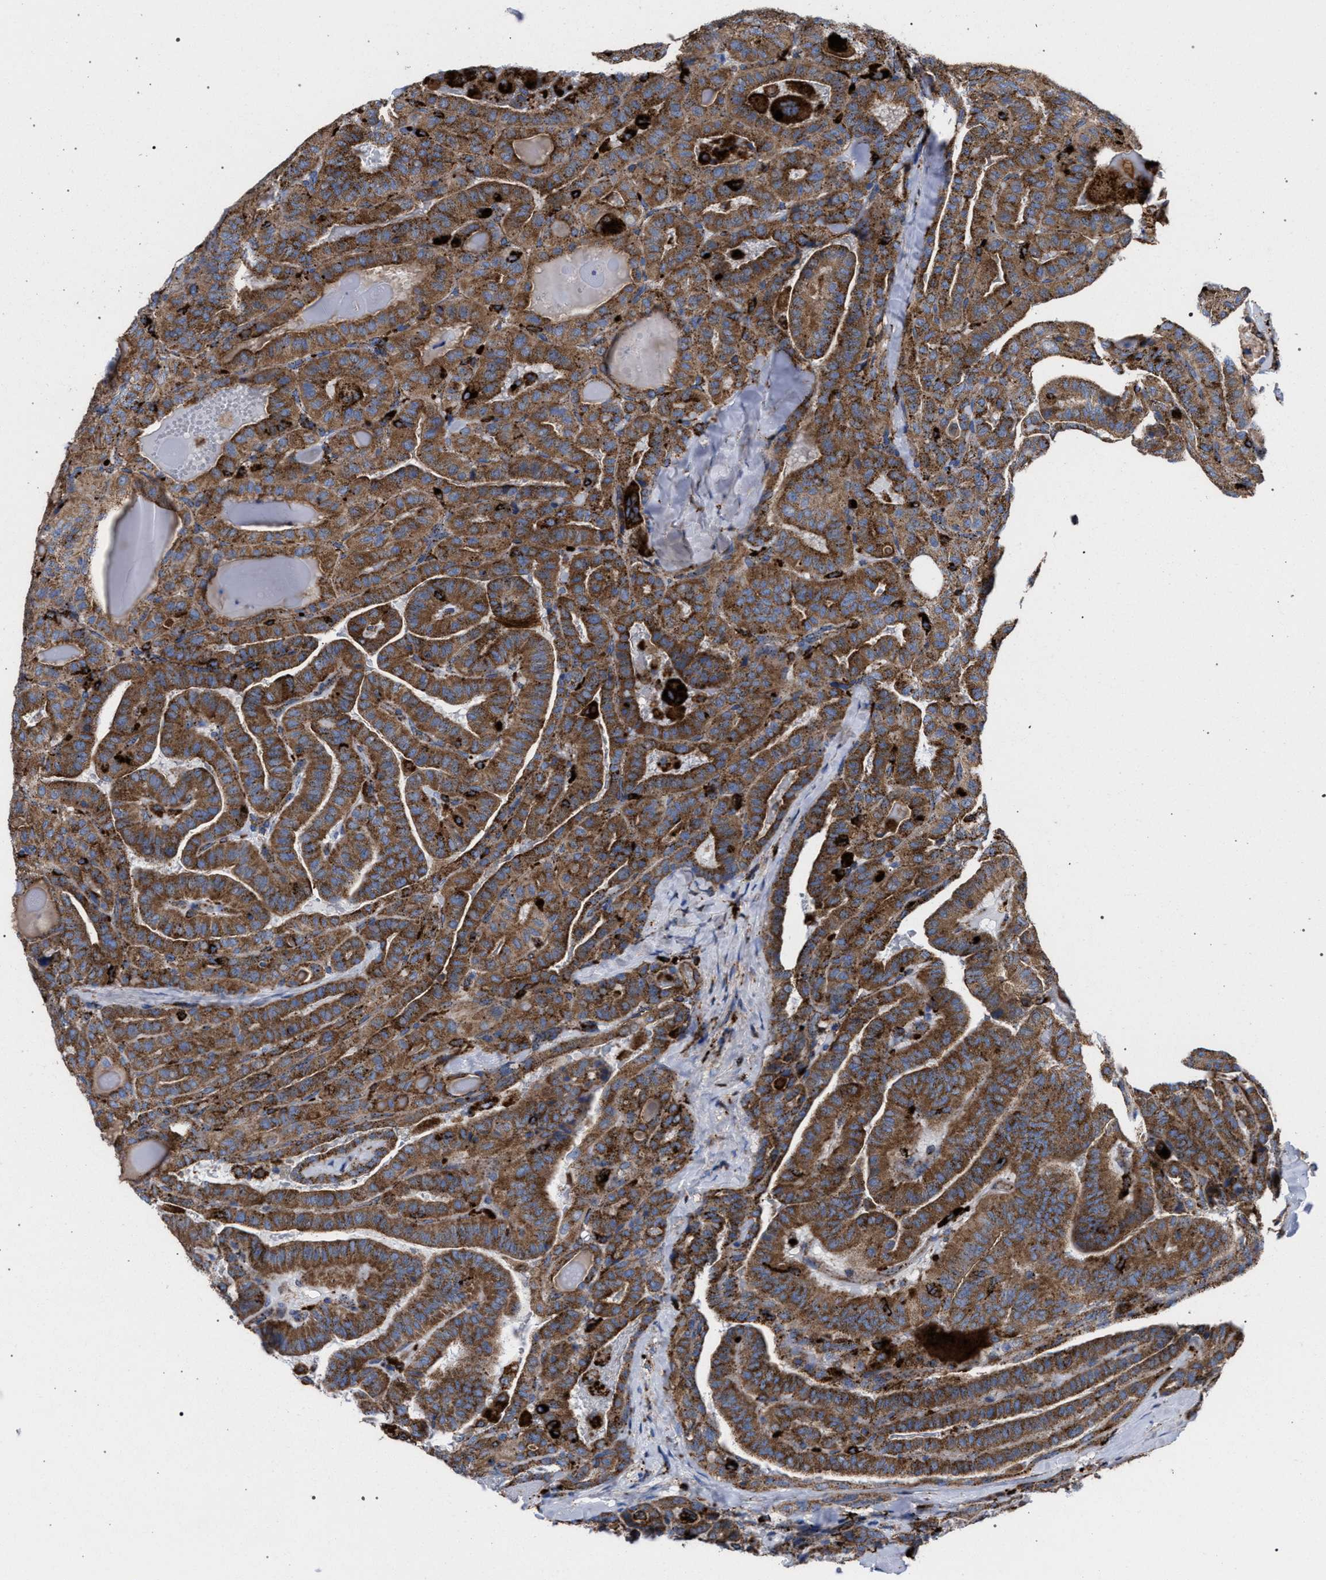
{"staining": {"intensity": "strong", "quantity": ">75%", "location": "cytoplasmic/membranous"}, "tissue": "thyroid cancer", "cell_type": "Tumor cells", "image_type": "cancer", "snomed": [{"axis": "morphology", "description": "Papillary adenocarcinoma, NOS"}, {"axis": "topography", "description": "Thyroid gland"}], "caption": "A brown stain labels strong cytoplasmic/membranous positivity of a protein in papillary adenocarcinoma (thyroid) tumor cells.", "gene": "PPT1", "patient": {"sex": "male", "age": 77}}